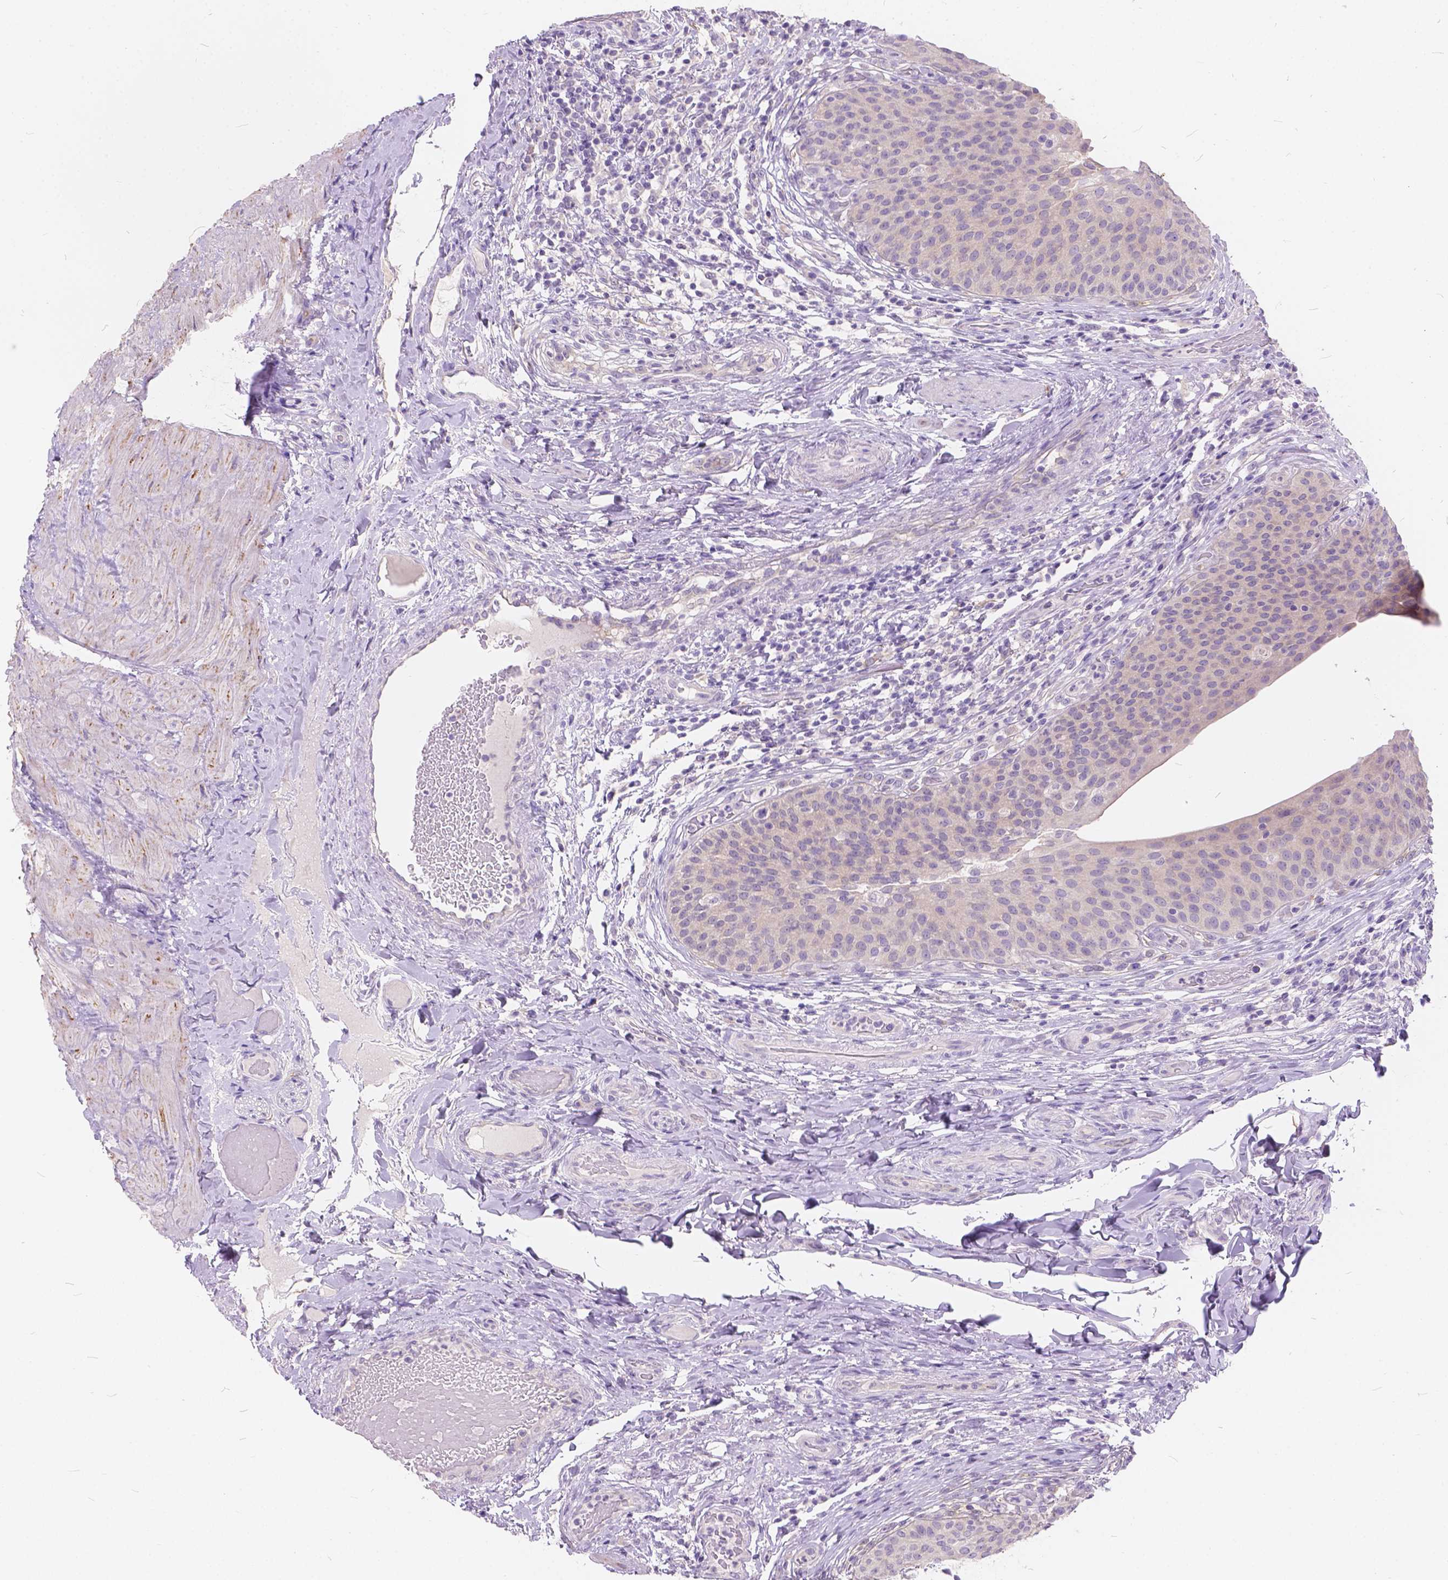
{"staining": {"intensity": "negative", "quantity": "none", "location": "none"}, "tissue": "urinary bladder", "cell_type": "Urothelial cells", "image_type": "normal", "snomed": [{"axis": "morphology", "description": "Normal tissue, NOS"}, {"axis": "topography", "description": "Urinary bladder"}], "caption": "Immunohistochemical staining of benign urinary bladder exhibits no significant expression in urothelial cells.", "gene": "PEX11G", "patient": {"sex": "male", "age": 66}}